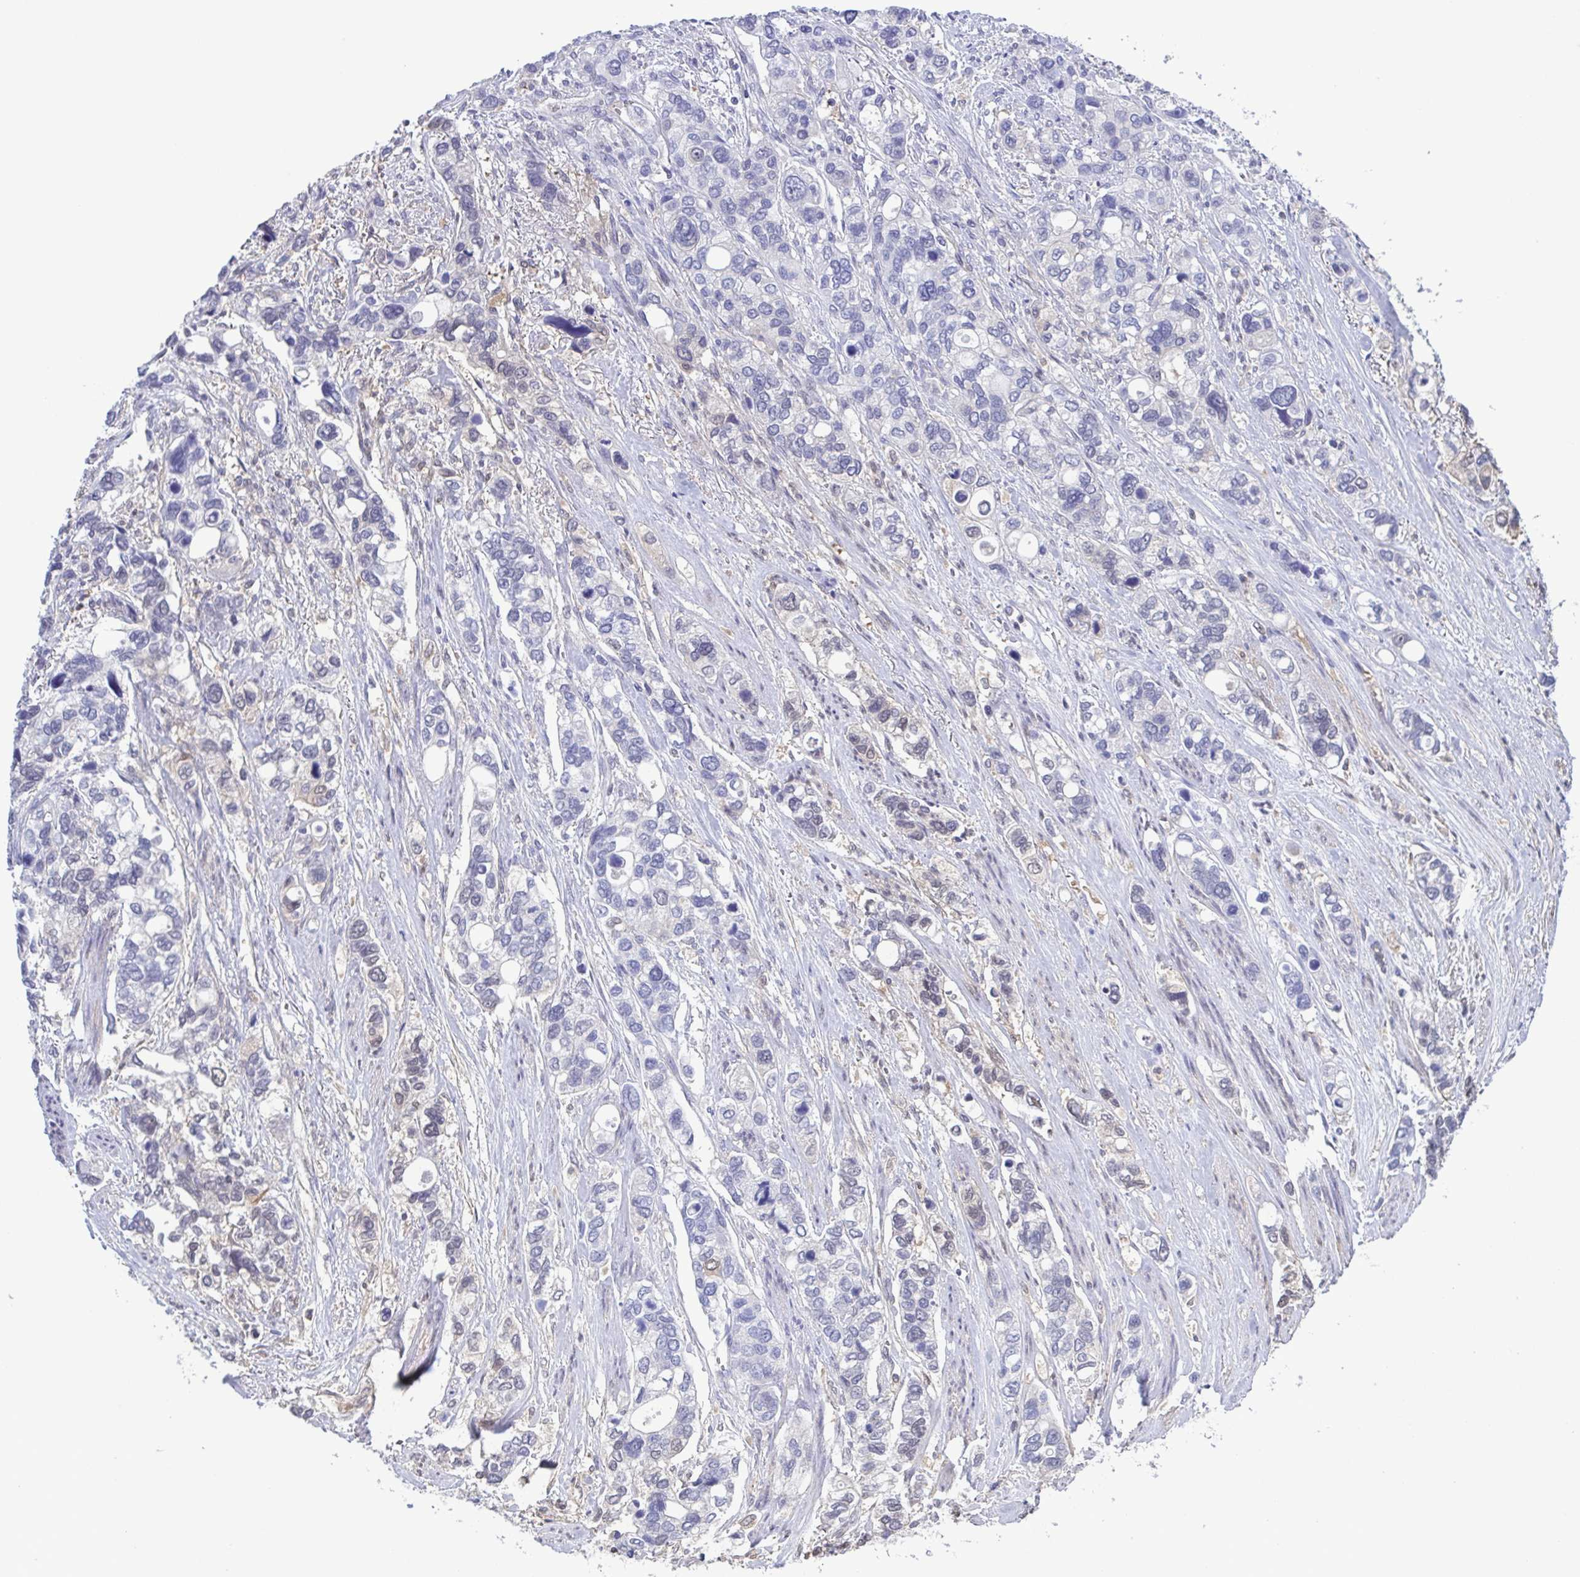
{"staining": {"intensity": "negative", "quantity": "none", "location": "none"}, "tissue": "stomach cancer", "cell_type": "Tumor cells", "image_type": "cancer", "snomed": [{"axis": "morphology", "description": "Adenocarcinoma, NOS"}, {"axis": "topography", "description": "Stomach, upper"}], "caption": "An immunohistochemistry (IHC) micrograph of stomach cancer is shown. There is no staining in tumor cells of stomach cancer. (DAB immunohistochemistry (IHC), high magnification).", "gene": "LDHC", "patient": {"sex": "female", "age": 81}}